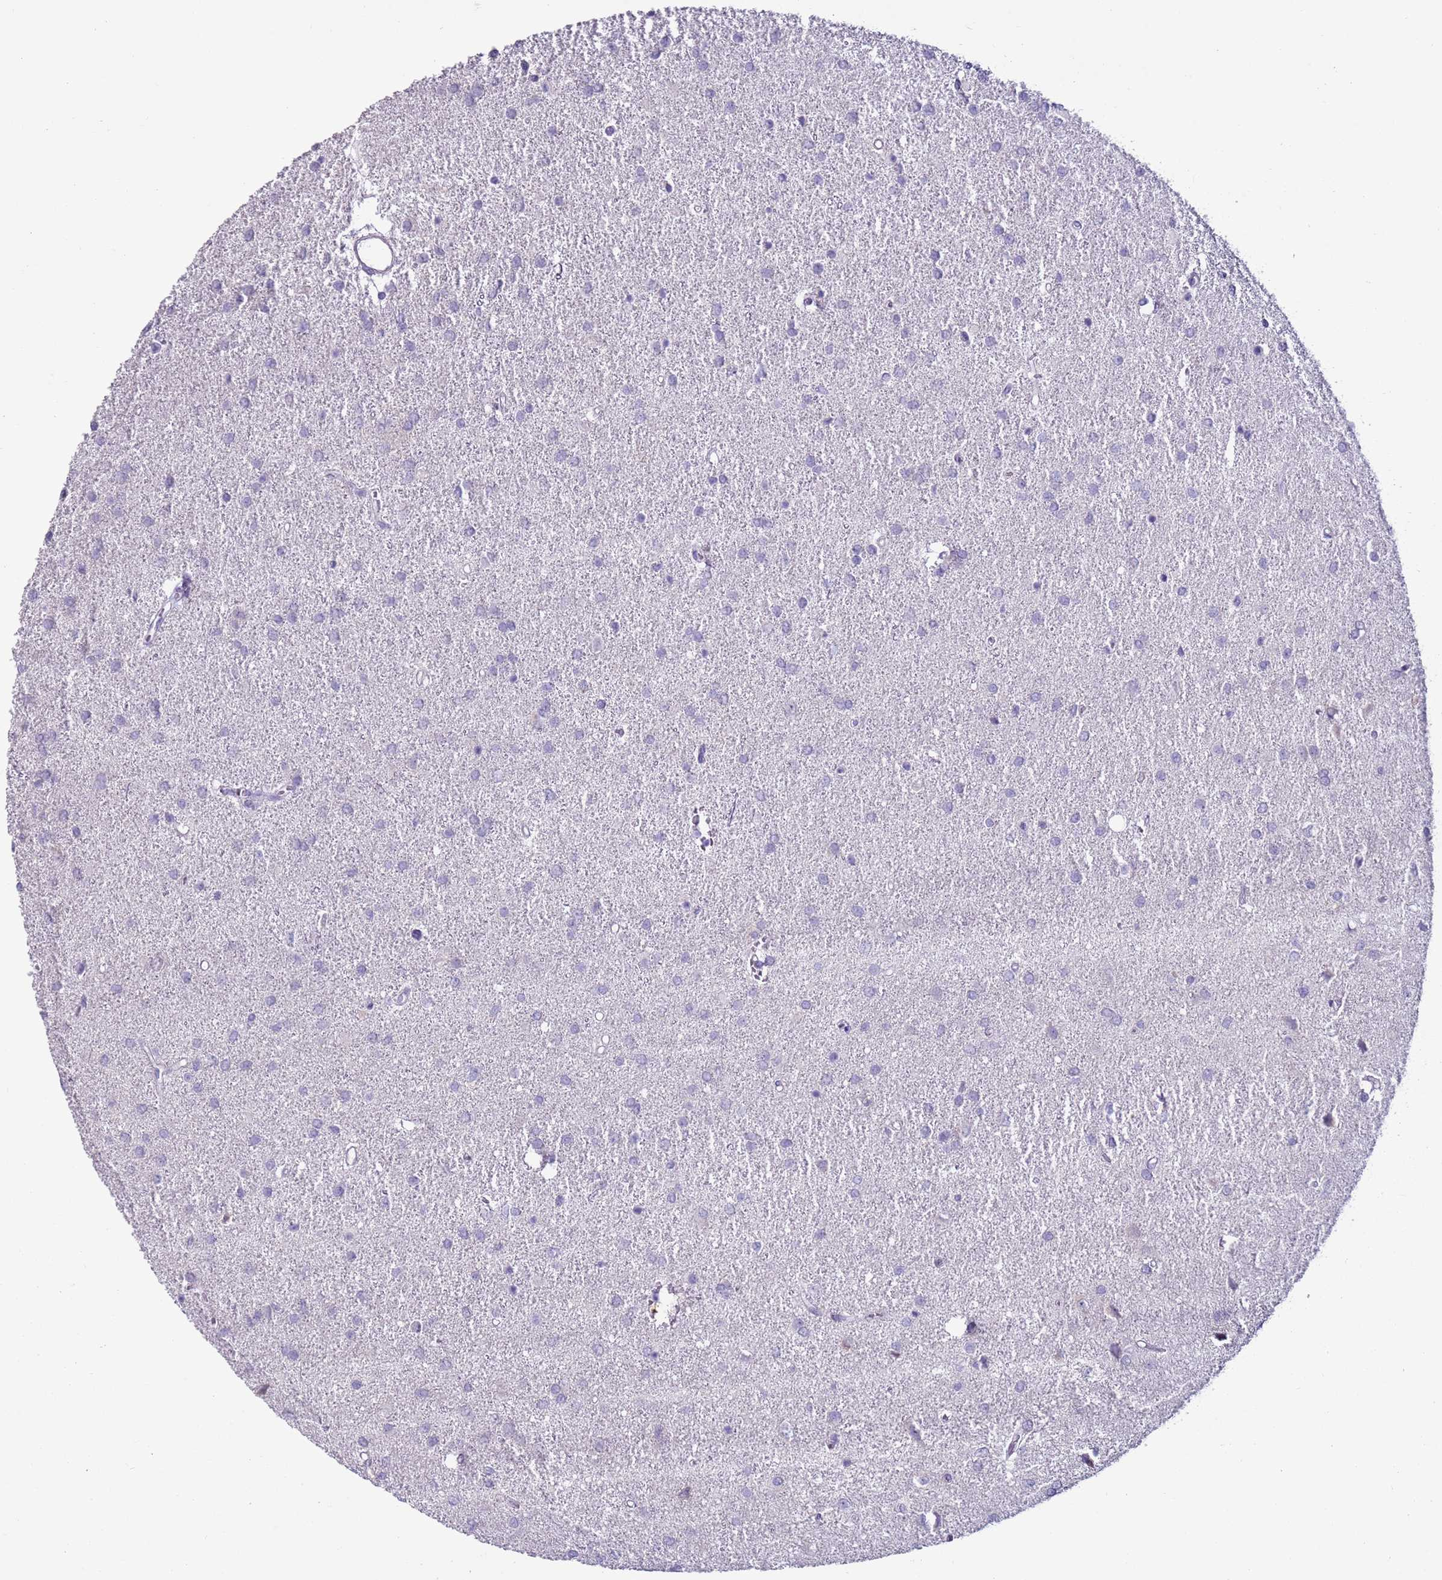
{"staining": {"intensity": "negative", "quantity": "none", "location": "none"}, "tissue": "glioma", "cell_type": "Tumor cells", "image_type": "cancer", "snomed": [{"axis": "morphology", "description": "Glioma, malignant, High grade"}, {"axis": "topography", "description": "Brain"}], "caption": "Immunohistochemistry photomicrograph of neoplastic tissue: high-grade glioma (malignant) stained with DAB (3,3'-diaminobenzidine) reveals no significant protein staining in tumor cells.", "gene": "NPAP1", "patient": {"sex": "female", "age": 50}}